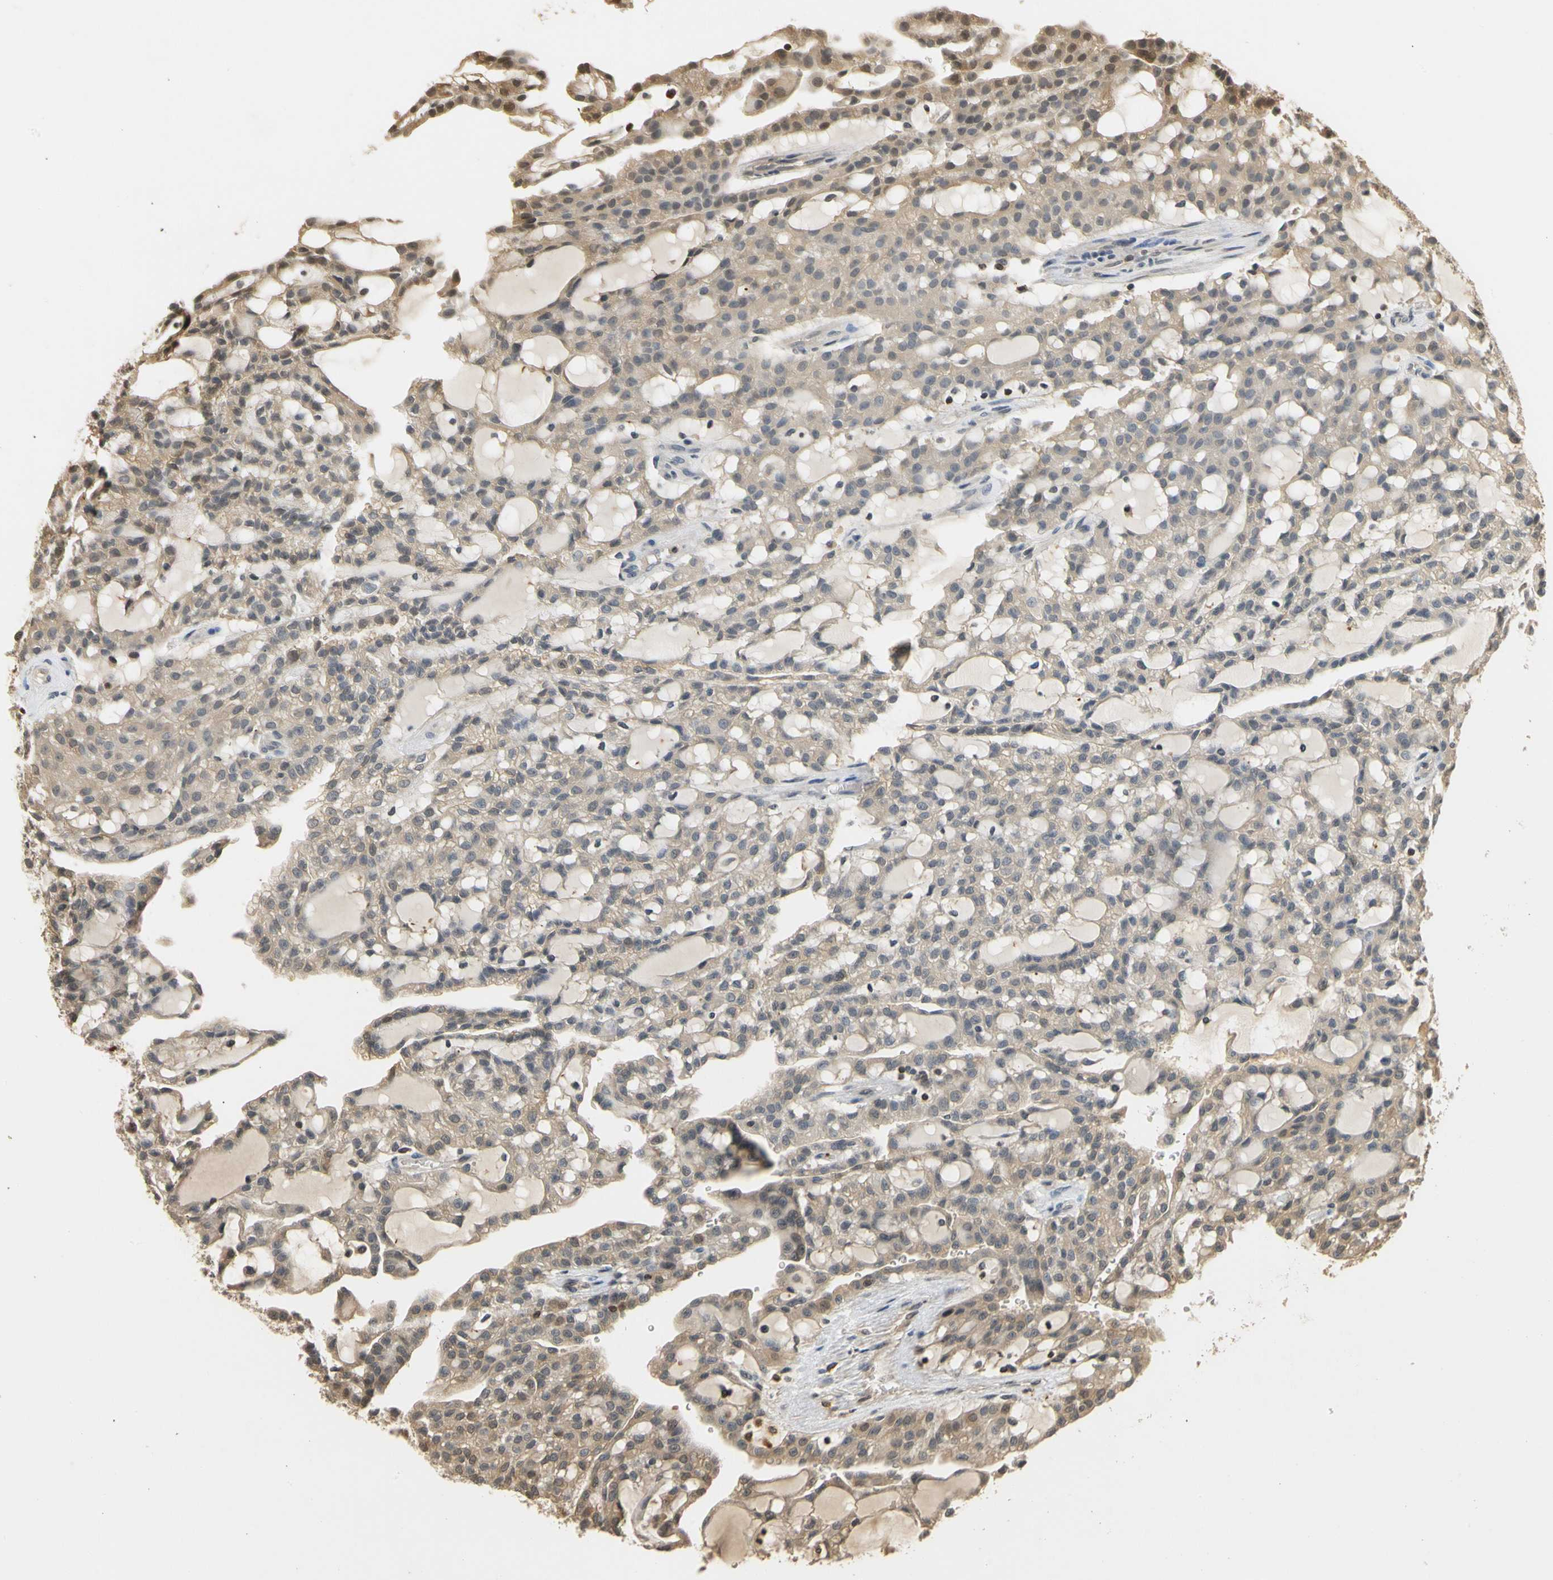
{"staining": {"intensity": "moderate", "quantity": ">75%", "location": "cytoplasmic/membranous"}, "tissue": "renal cancer", "cell_type": "Tumor cells", "image_type": "cancer", "snomed": [{"axis": "morphology", "description": "Adenocarcinoma, NOS"}, {"axis": "topography", "description": "Kidney"}], "caption": "High-magnification brightfield microscopy of renal cancer stained with DAB (brown) and counterstained with hematoxylin (blue). tumor cells exhibit moderate cytoplasmic/membranous expression is seen in about>75% of cells.", "gene": "SOD1", "patient": {"sex": "male", "age": 63}}